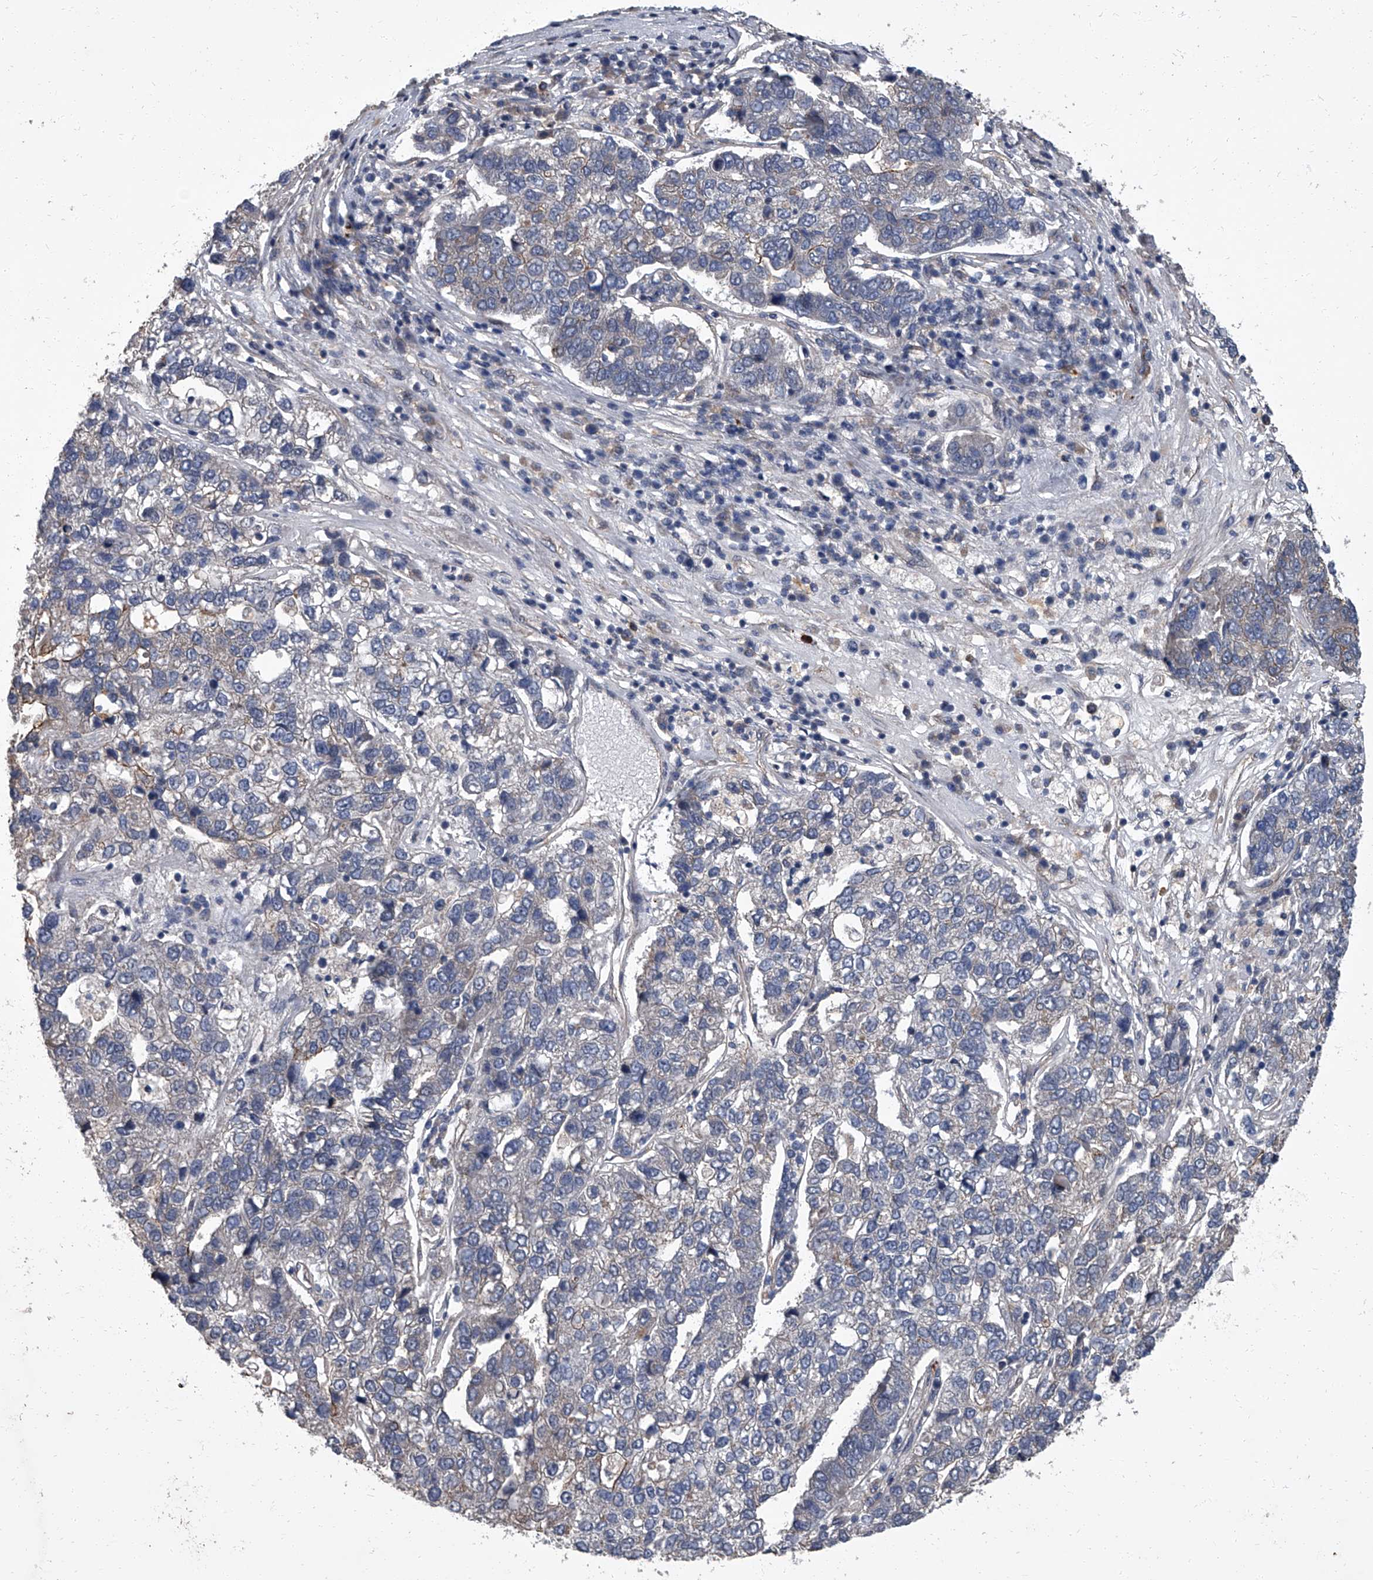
{"staining": {"intensity": "weak", "quantity": "<25%", "location": "cytoplasmic/membranous"}, "tissue": "pancreatic cancer", "cell_type": "Tumor cells", "image_type": "cancer", "snomed": [{"axis": "morphology", "description": "Adenocarcinoma, NOS"}, {"axis": "topography", "description": "Pancreas"}], "caption": "Pancreatic cancer (adenocarcinoma) was stained to show a protein in brown. There is no significant positivity in tumor cells. Brightfield microscopy of IHC stained with DAB (brown) and hematoxylin (blue), captured at high magnification.", "gene": "SIRT4", "patient": {"sex": "female", "age": 61}}